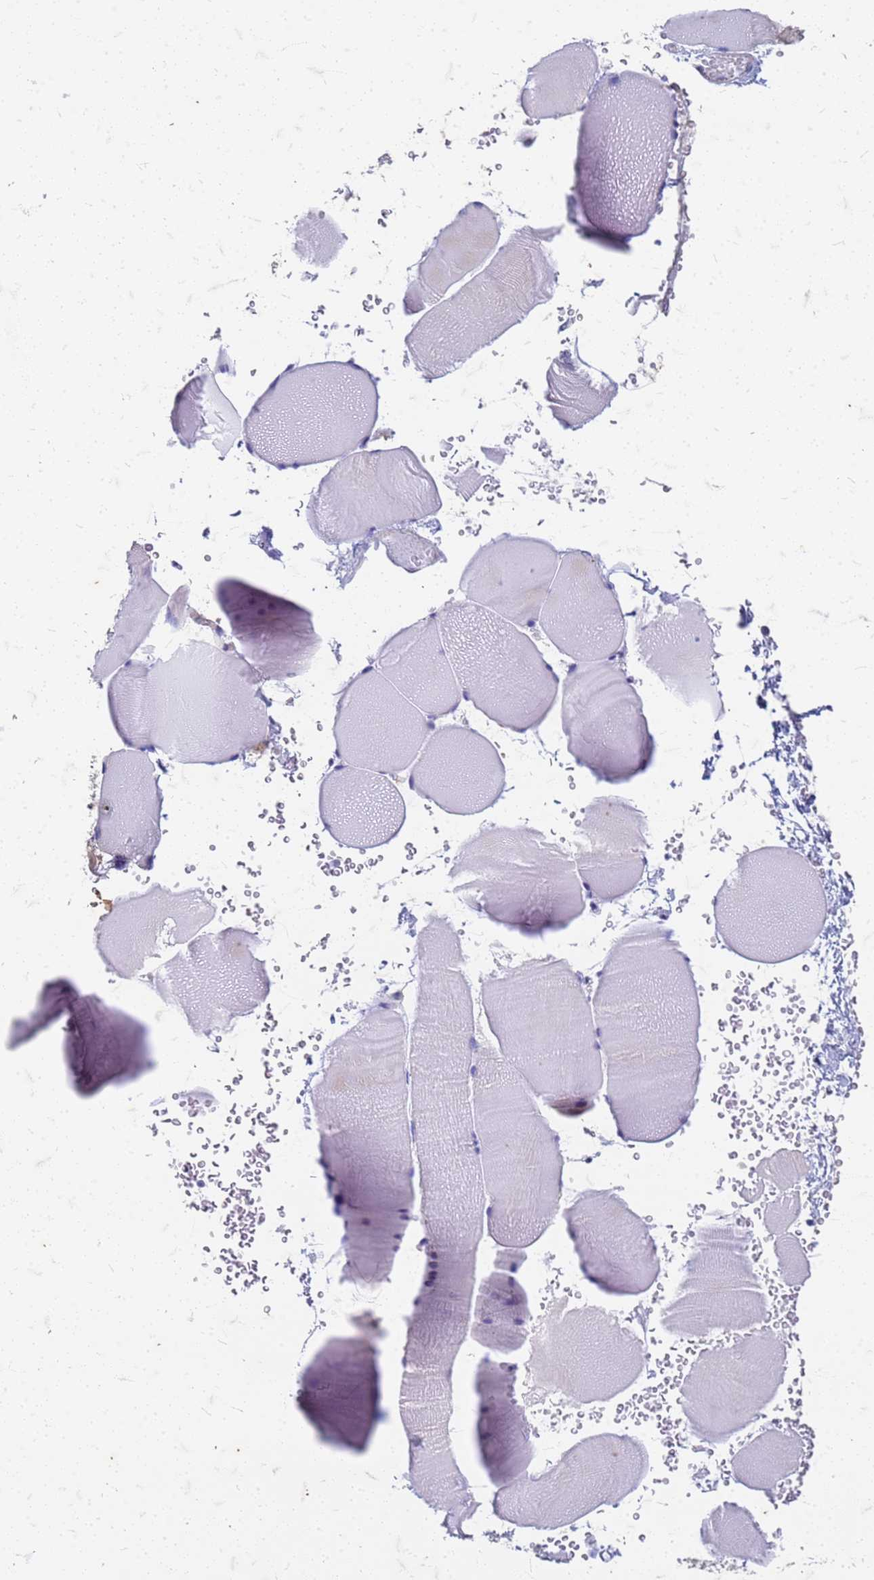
{"staining": {"intensity": "moderate", "quantity": "<25%", "location": "cytoplasmic/membranous"}, "tissue": "skeletal muscle", "cell_type": "Myocytes", "image_type": "normal", "snomed": [{"axis": "morphology", "description": "Normal tissue, NOS"}, {"axis": "topography", "description": "Skeletal muscle"}], "caption": "DAB immunohistochemical staining of normal skeletal muscle demonstrates moderate cytoplasmic/membranous protein expression in about <25% of myocytes. The staining was performed using DAB (3,3'-diaminobenzidine) to visualize the protein expression in brown, while the nuclei were stained in blue with hematoxylin (Magnification: 20x).", "gene": "TRIM64B", "patient": {"sex": "male", "age": 62}}